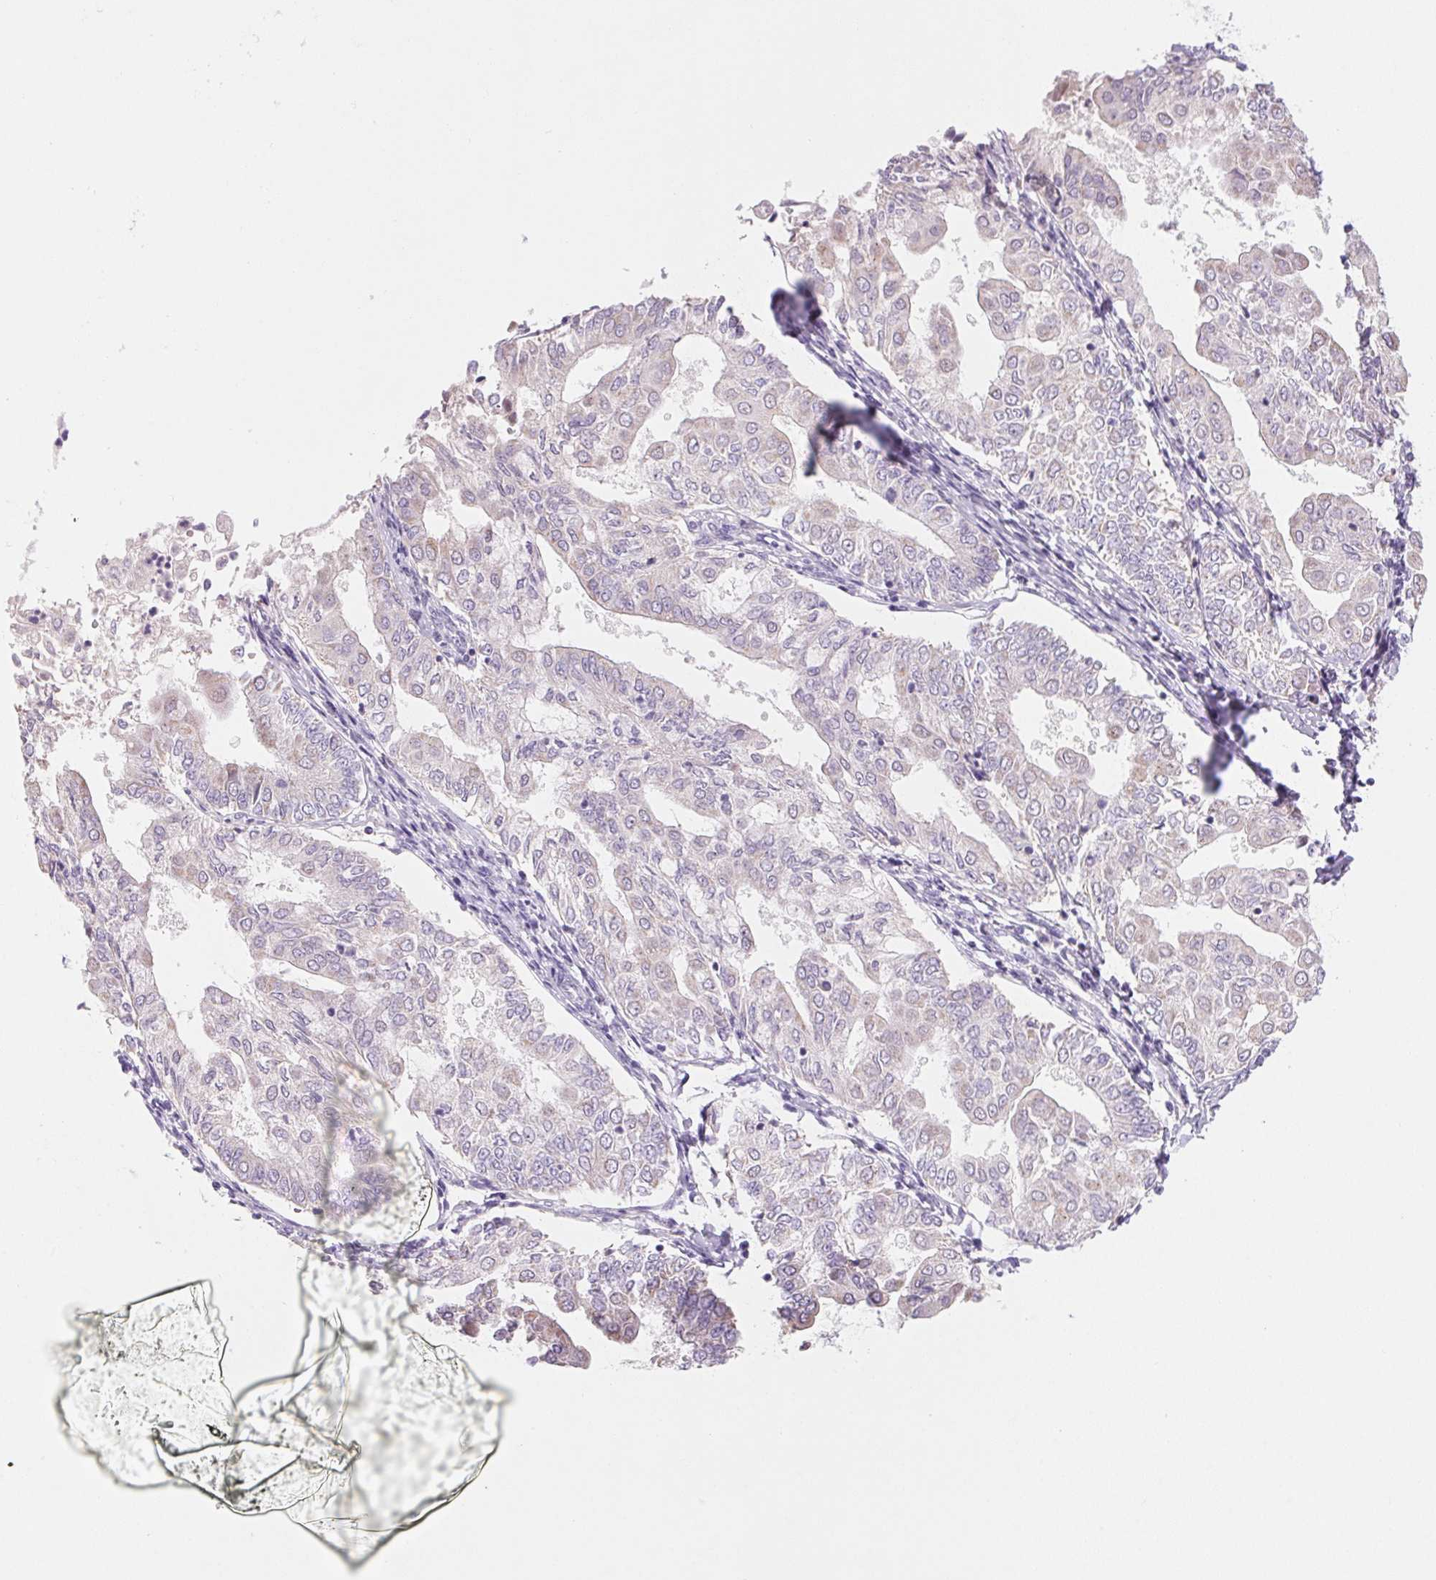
{"staining": {"intensity": "negative", "quantity": "none", "location": "none"}, "tissue": "endometrial cancer", "cell_type": "Tumor cells", "image_type": "cancer", "snomed": [{"axis": "morphology", "description": "Adenocarcinoma, NOS"}, {"axis": "topography", "description": "Endometrium"}], "caption": "Protein analysis of endometrial adenocarcinoma displays no significant expression in tumor cells. (Brightfield microscopy of DAB immunohistochemistry (IHC) at high magnification).", "gene": "DPPA5", "patient": {"sex": "female", "age": 68}}